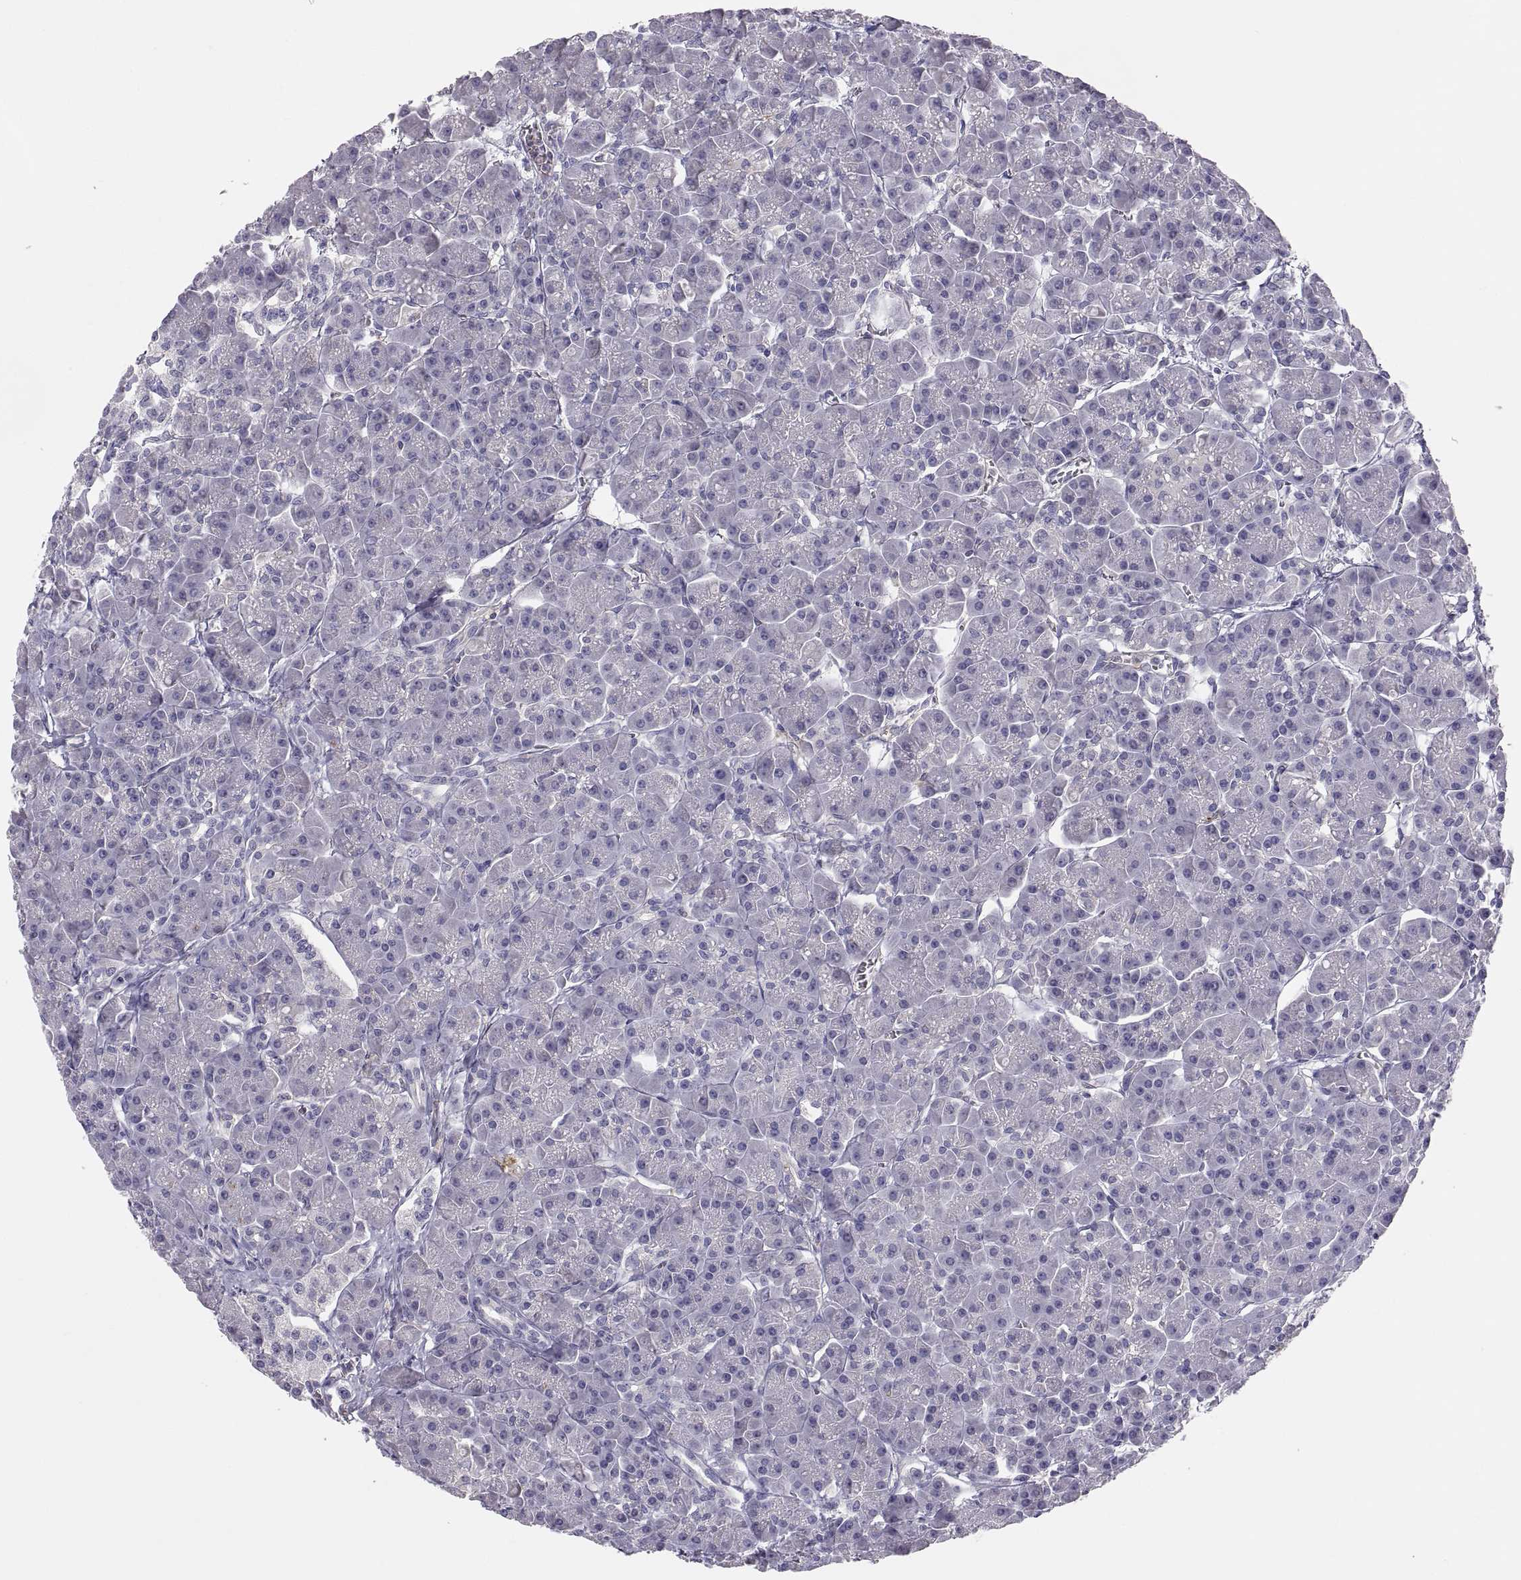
{"staining": {"intensity": "negative", "quantity": "none", "location": "none"}, "tissue": "pancreas", "cell_type": "Exocrine glandular cells", "image_type": "normal", "snomed": [{"axis": "morphology", "description": "Normal tissue, NOS"}, {"axis": "topography", "description": "Pancreas"}], "caption": "The photomicrograph shows no staining of exocrine glandular cells in benign pancreas.", "gene": "RALB", "patient": {"sex": "male", "age": 70}}